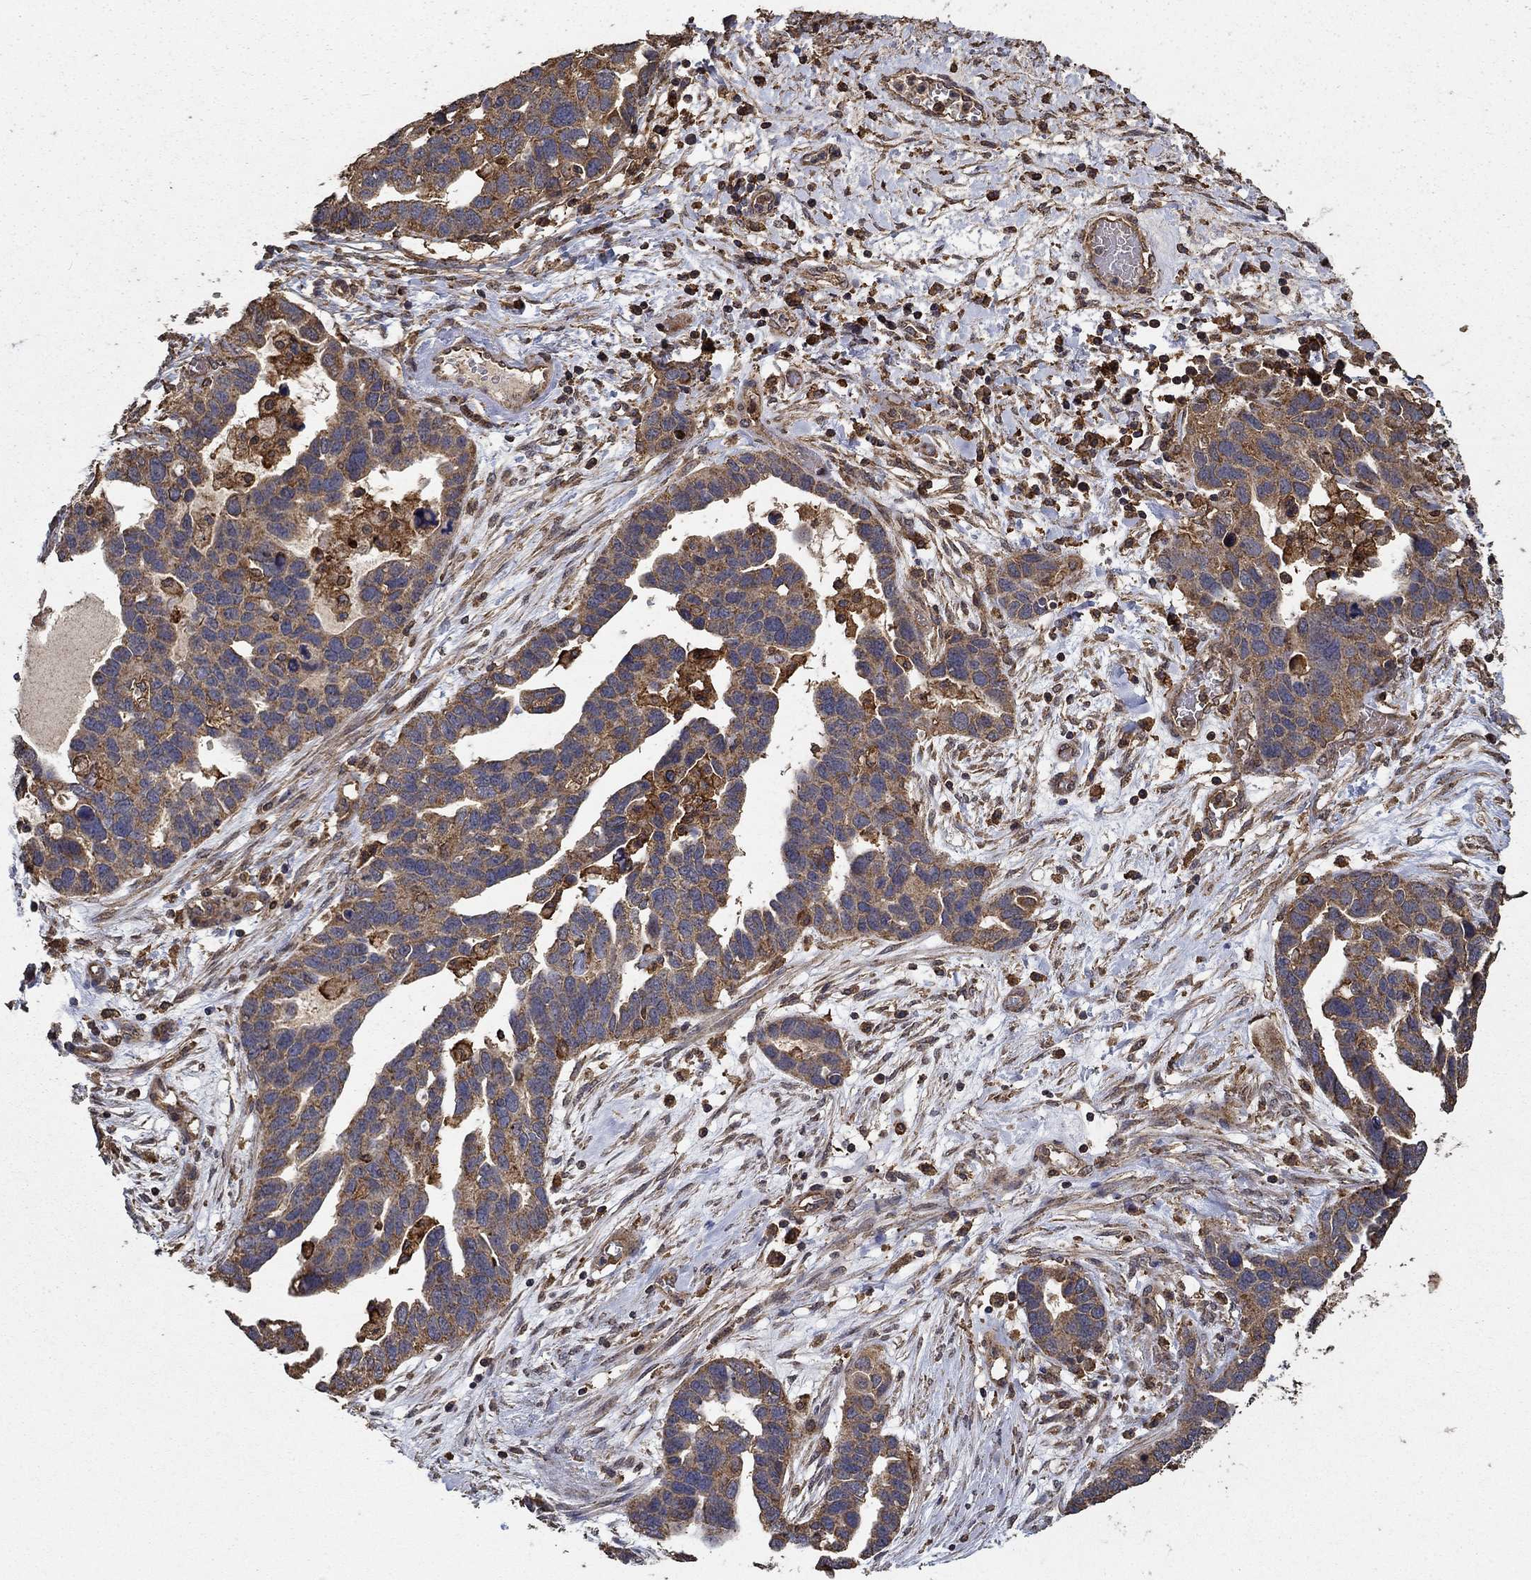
{"staining": {"intensity": "moderate", "quantity": "25%-75%", "location": "cytoplasmic/membranous"}, "tissue": "ovarian cancer", "cell_type": "Tumor cells", "image_type": "cancer", "snomed": [{"axis": "morphology", "description": "Cystadenocarcinoma, serous, NOS"}, {"axis": "topography", "description": "Ovary"}], "caption": "This image shows immunohistochemistry staining of human ovarian serous cystadenocarcinoma, with medium moderate cytoplasmic/membranous expression in approximately 25%-75% of tumor cells.", "gene": "IFRD1", "patient": {"sex": "female", "age": 54}}